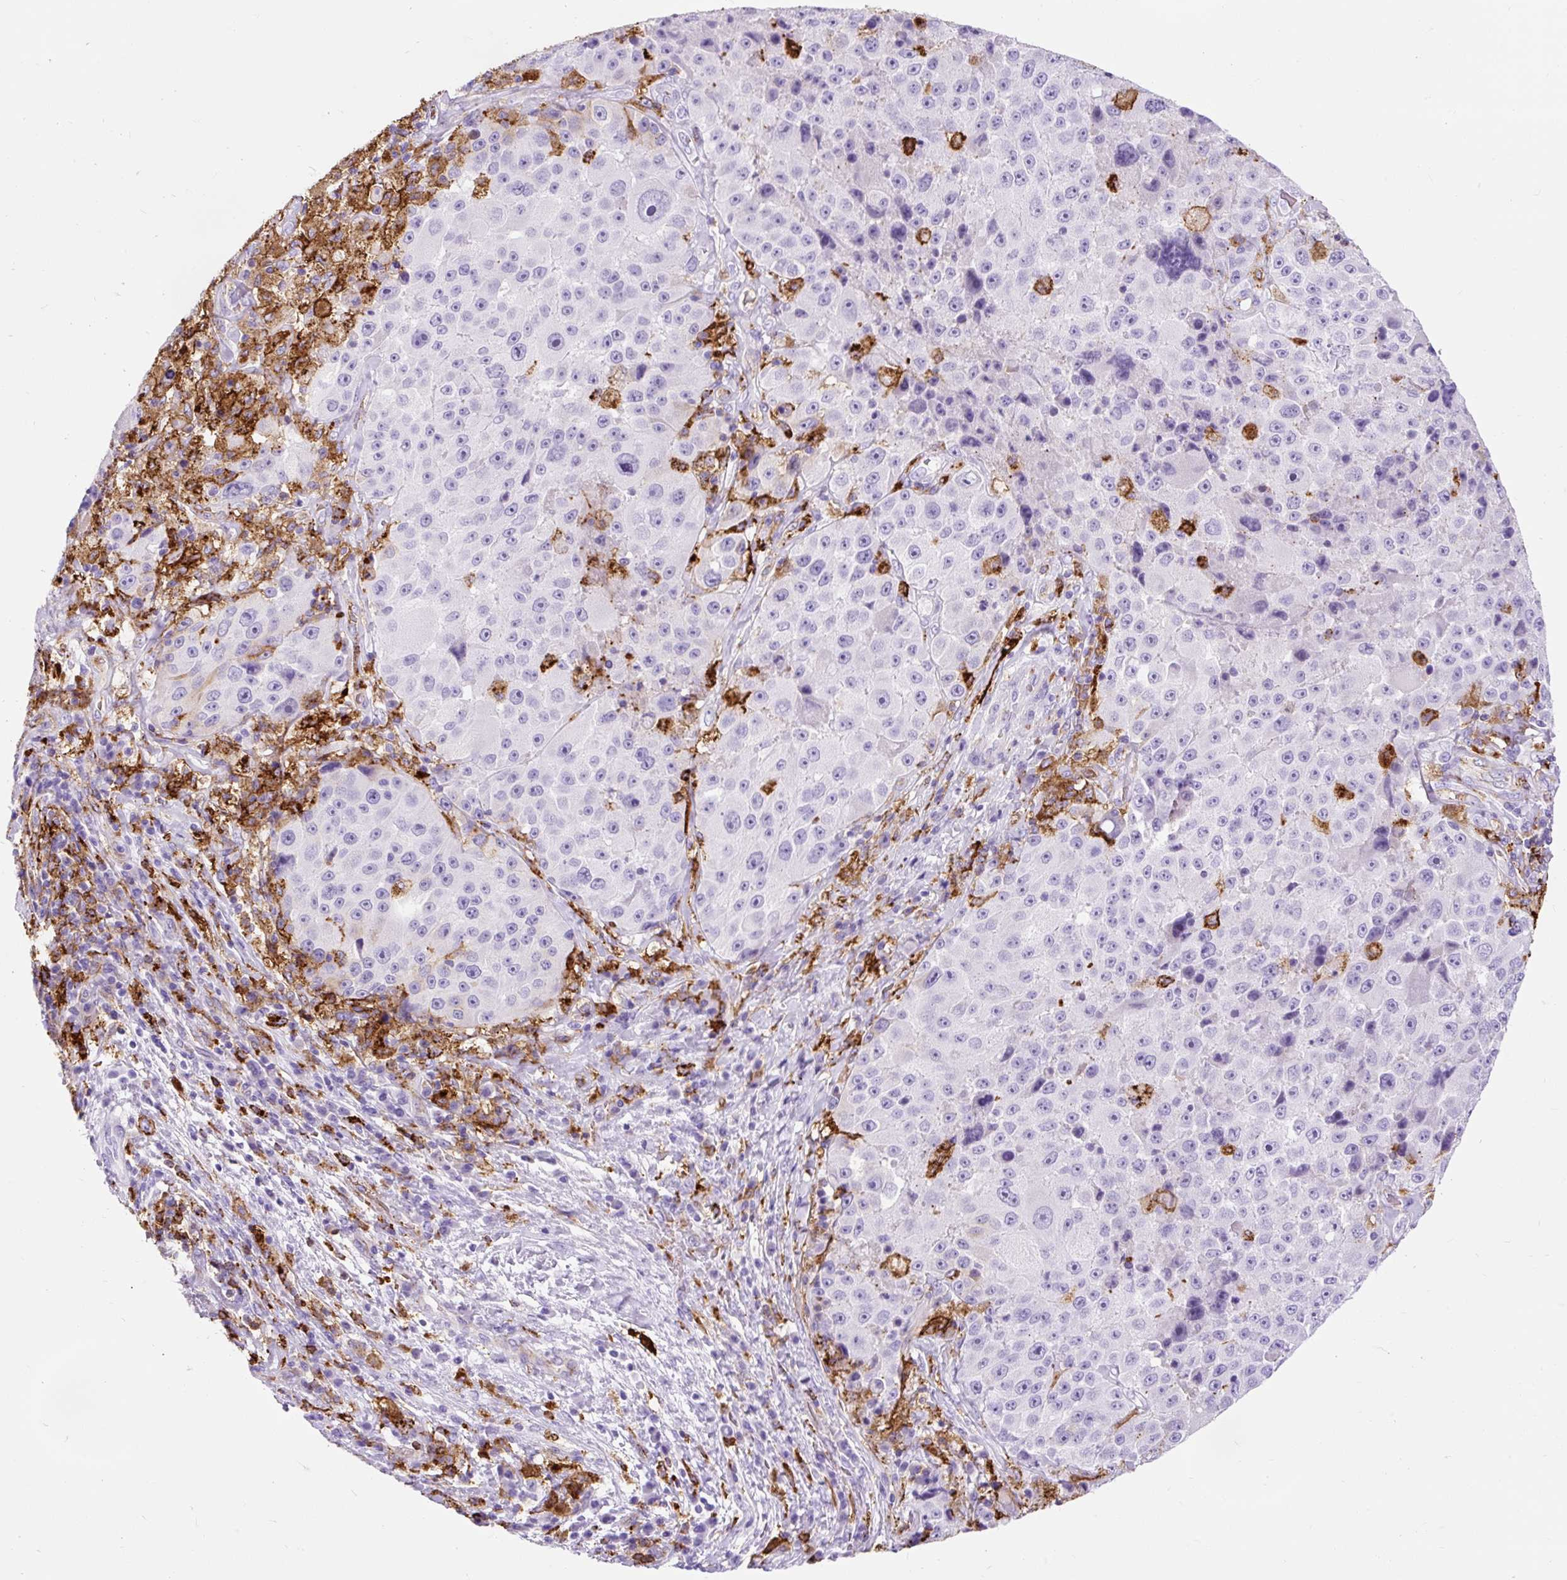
{"staining": {"intensity": "negative", "quantity": "none", "location": "none"}, "tissue": "melanoma", "cell_type": "Tumor cells", "image_type": "cancer", "snomed": [{"axis": "morphology", "description": "Malignant melanoma, Metastatic site"}, {"axis": "topography", "description": "Lymph node"}], "caption": "Image shows no significant protein staining in tumor cells of melanoma.", "gene": "HLA-DRA", "patient": {"sex": "male", "age": 62}}